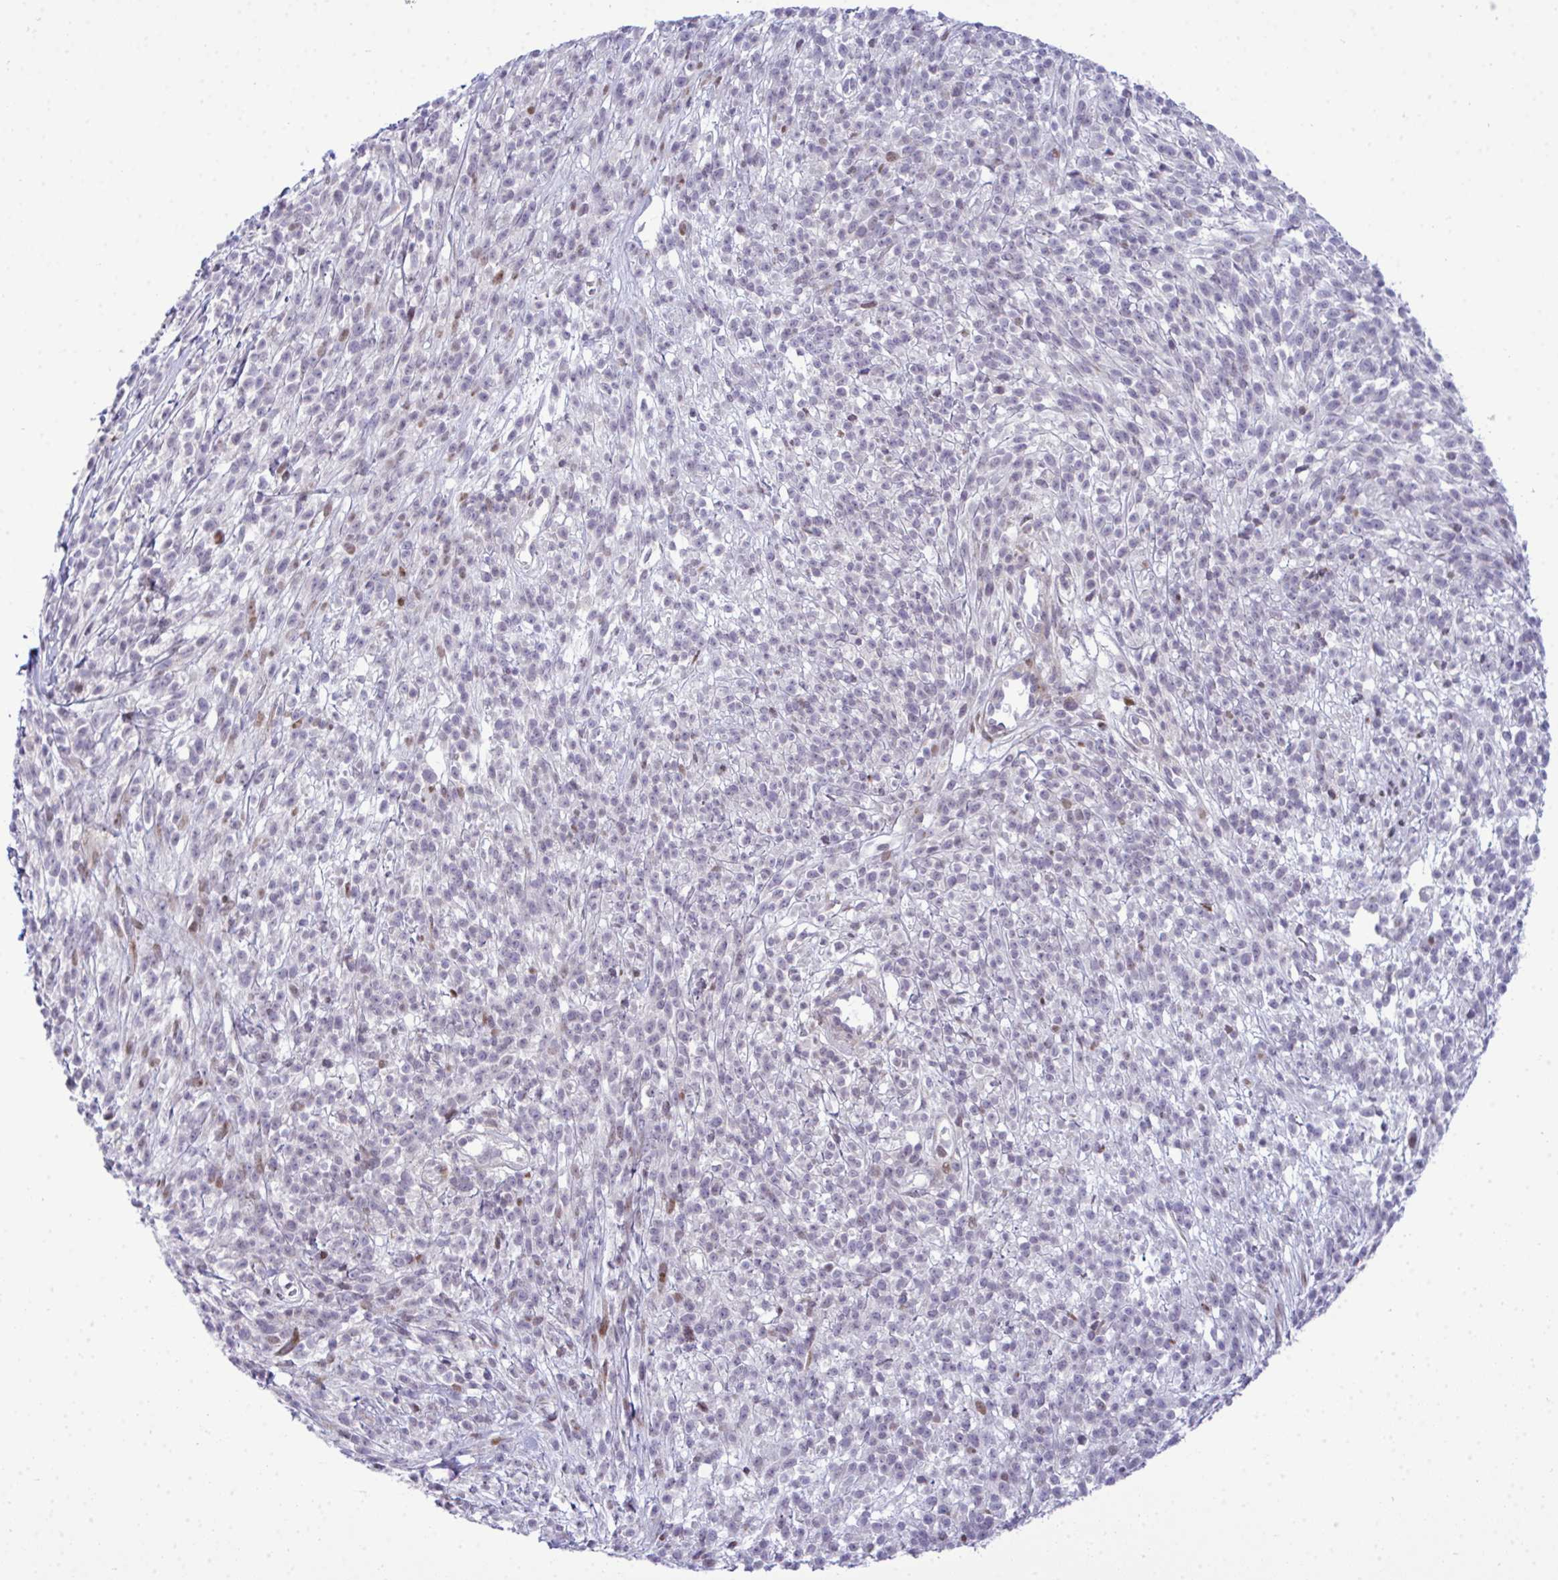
{"staining": {"intensity": "weak", "quantity": "<25%", "location": "nuclear"}, "tissue": "melanoma", "cell_type": "Tumor cells", "image_type": "cancer", "snomed": [{"axis": "morphology", "description": "Malignant melanoma, NOS"}, {"axis": "topography", "description": "Skin"}, {"axis": "topography", "description": "Skin of trunk"}], "caption": "This is an immunohistochemistry micrograph of human melanoma. There is no staining in tumor cells.", "gene": "CASTOR2", "patient": {"sex": "male", "age": 74}}